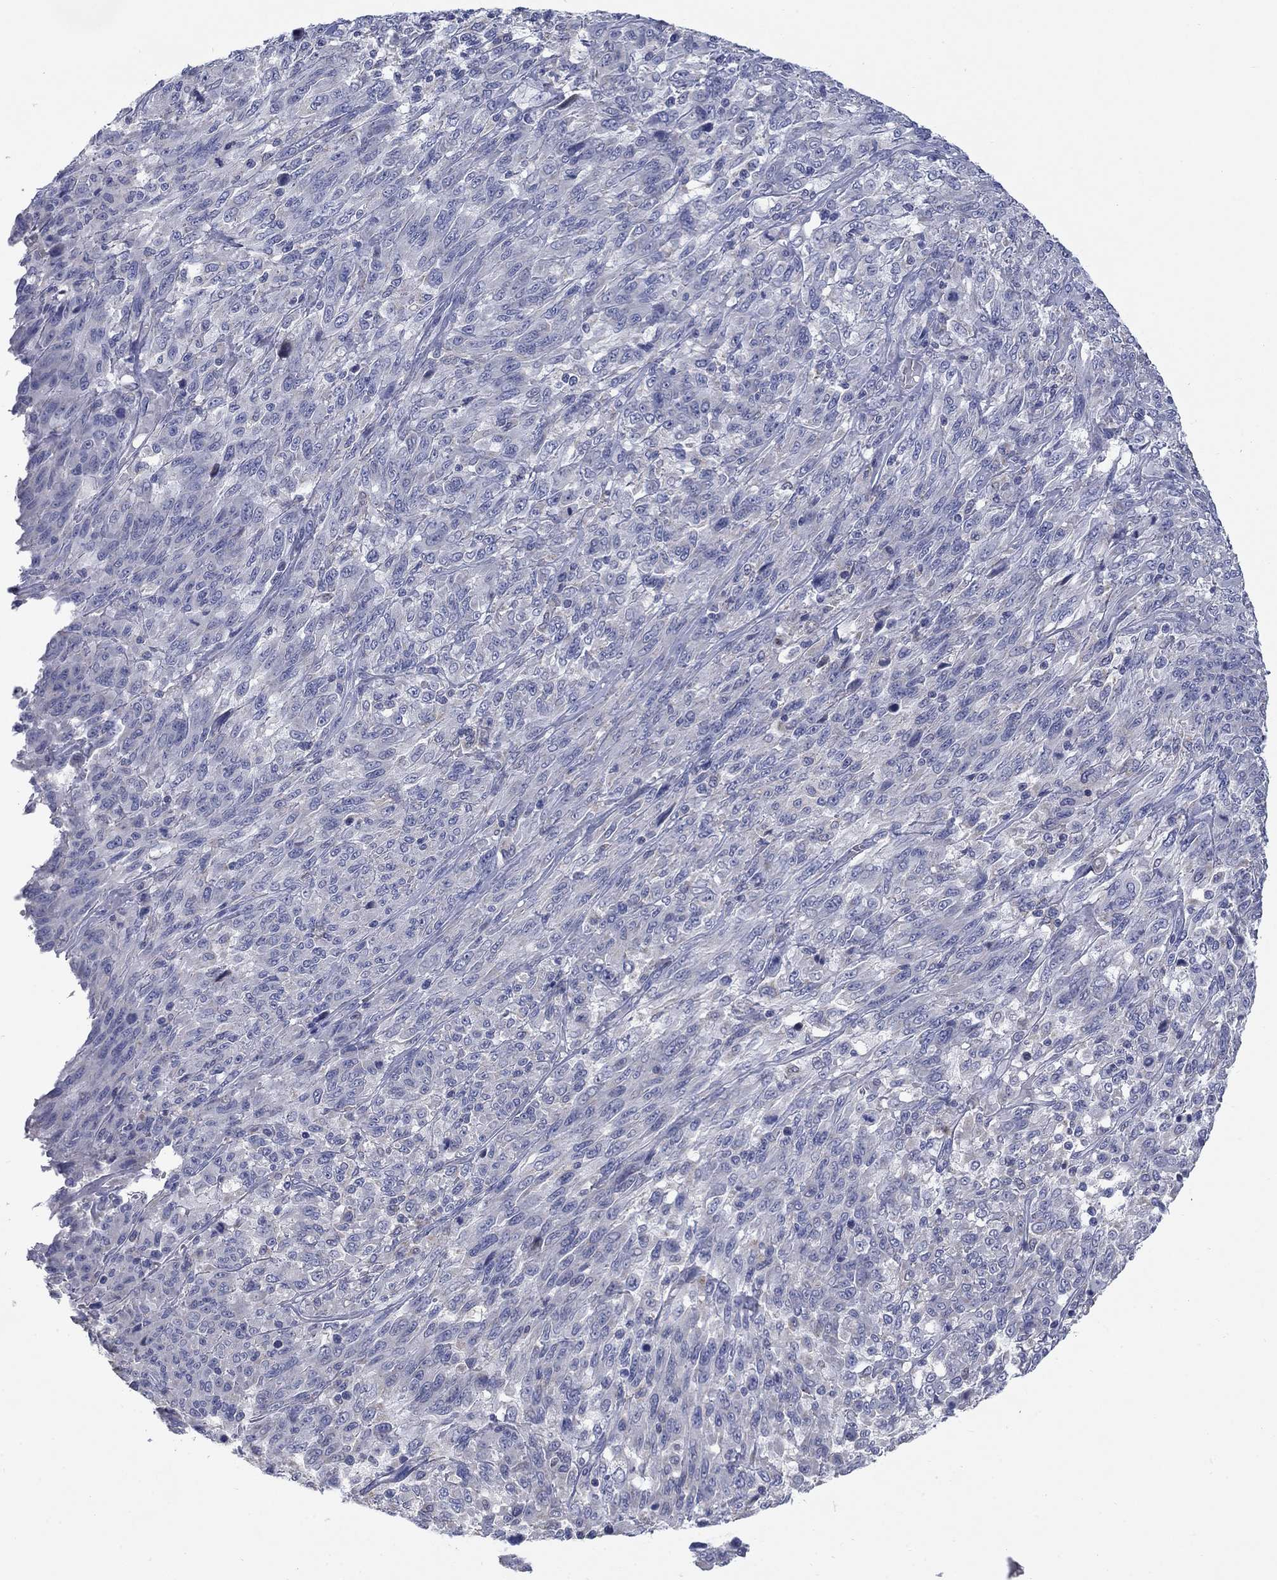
{"staining": {"intensity": "negative", "quantity": "none", "location": "none"}, "tissue": "melanoma", "cell_type": "Tumor cells", "image_type": "cancer", "snomed": [{"axis": "morphology", "description": "Malignant melanoma, NOS"}, {"axis": "topography", "description": "Skin"}], "caption": "This is an IHC micrograph of malignant melanoma. There is no positivity in tumor cells.", "gene": "FRK", "patient": {"sex": "female", "age": 91}}